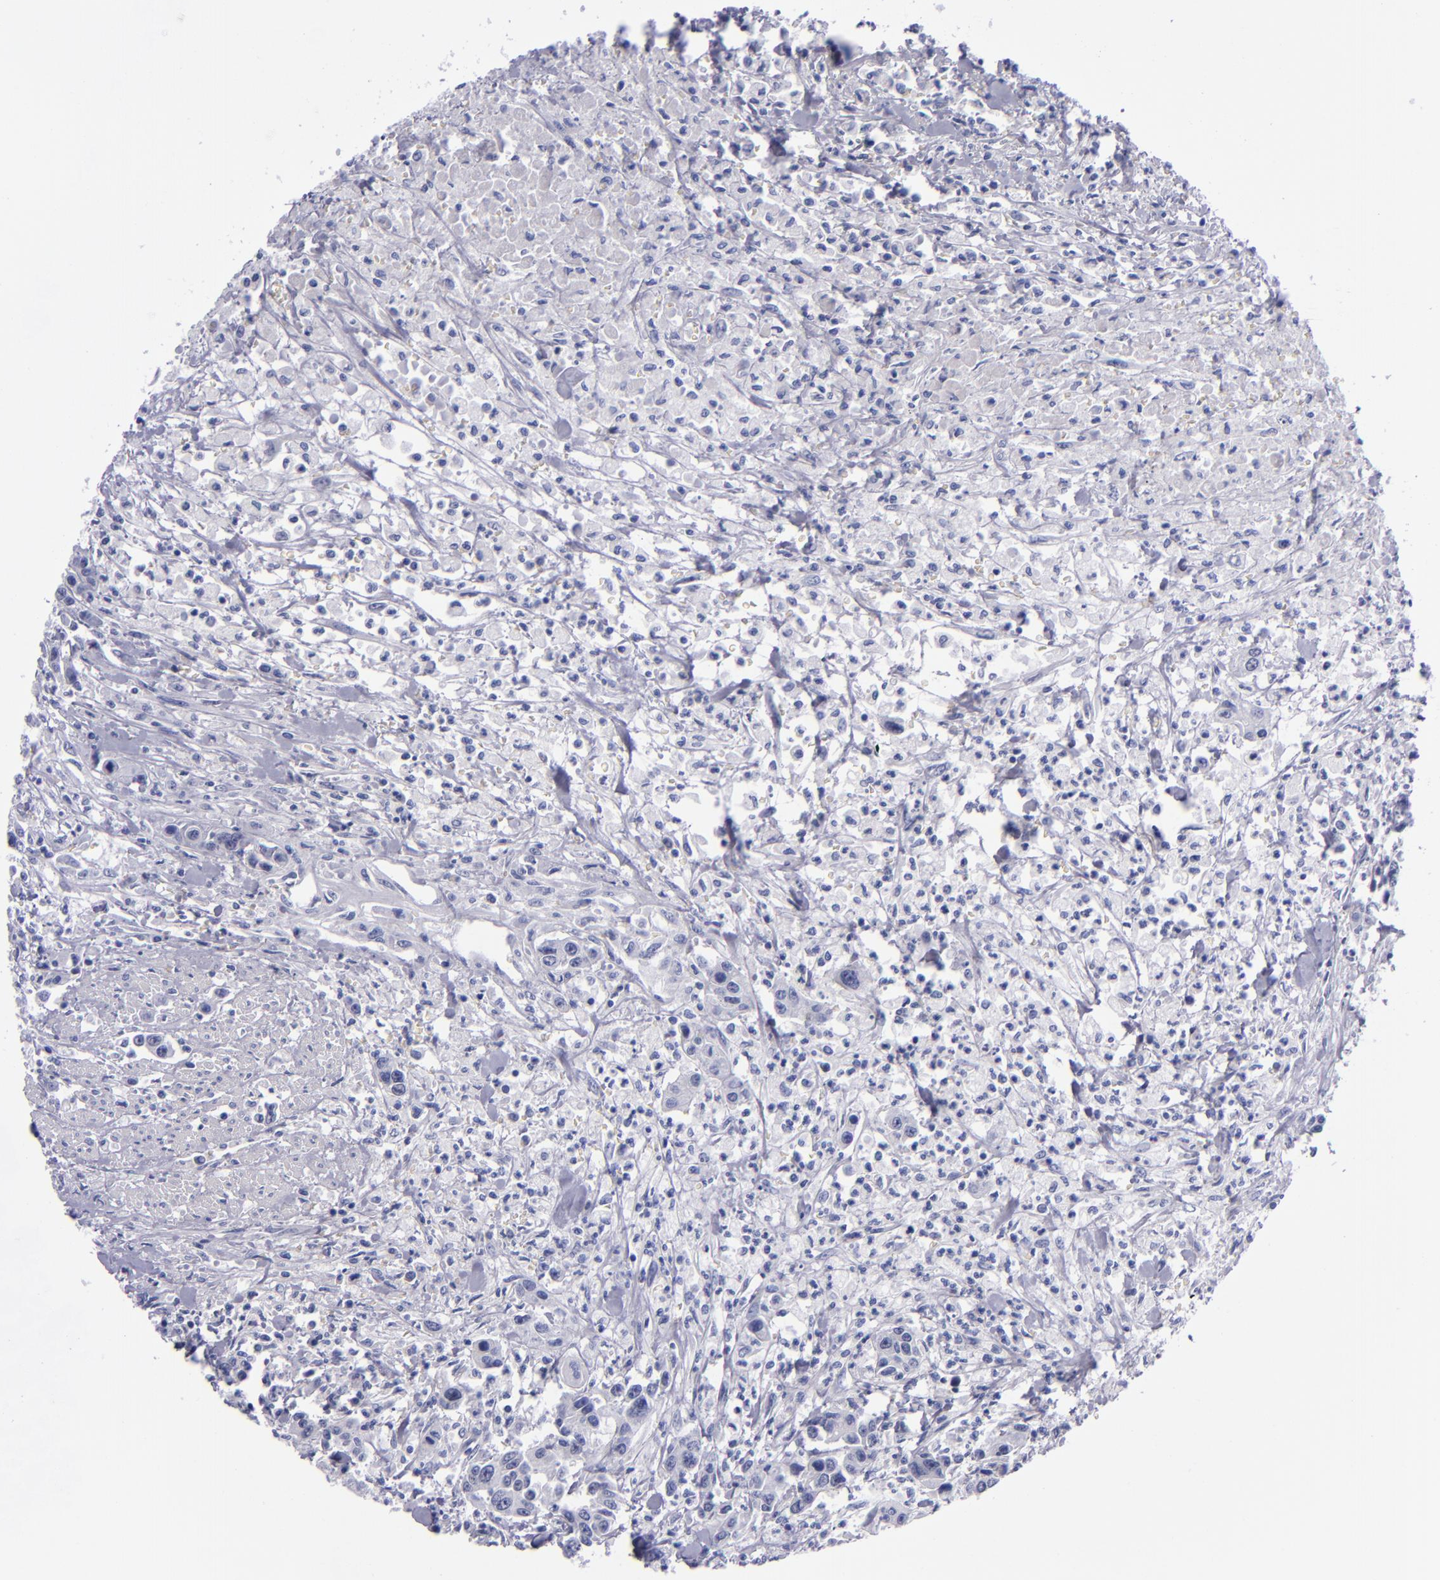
{"staining": {"intensity": "negative", "quantity": "none", "location": "none"}, "tissue": "urothelial cancer", "cell_type": "Tumor cells", "image_type": "cancer", "snomed": [{"axis": "morphology", "description": "Urothelial carcinoma, High grade"}, {"axis": "topography", "description": "Urinary bladder"}], "caption": "Tumor cells show no significant positivity in high-grade urothelial carcinoma.", "gene": "MCM7", "patient": {"sex": "male", "age": 86}}